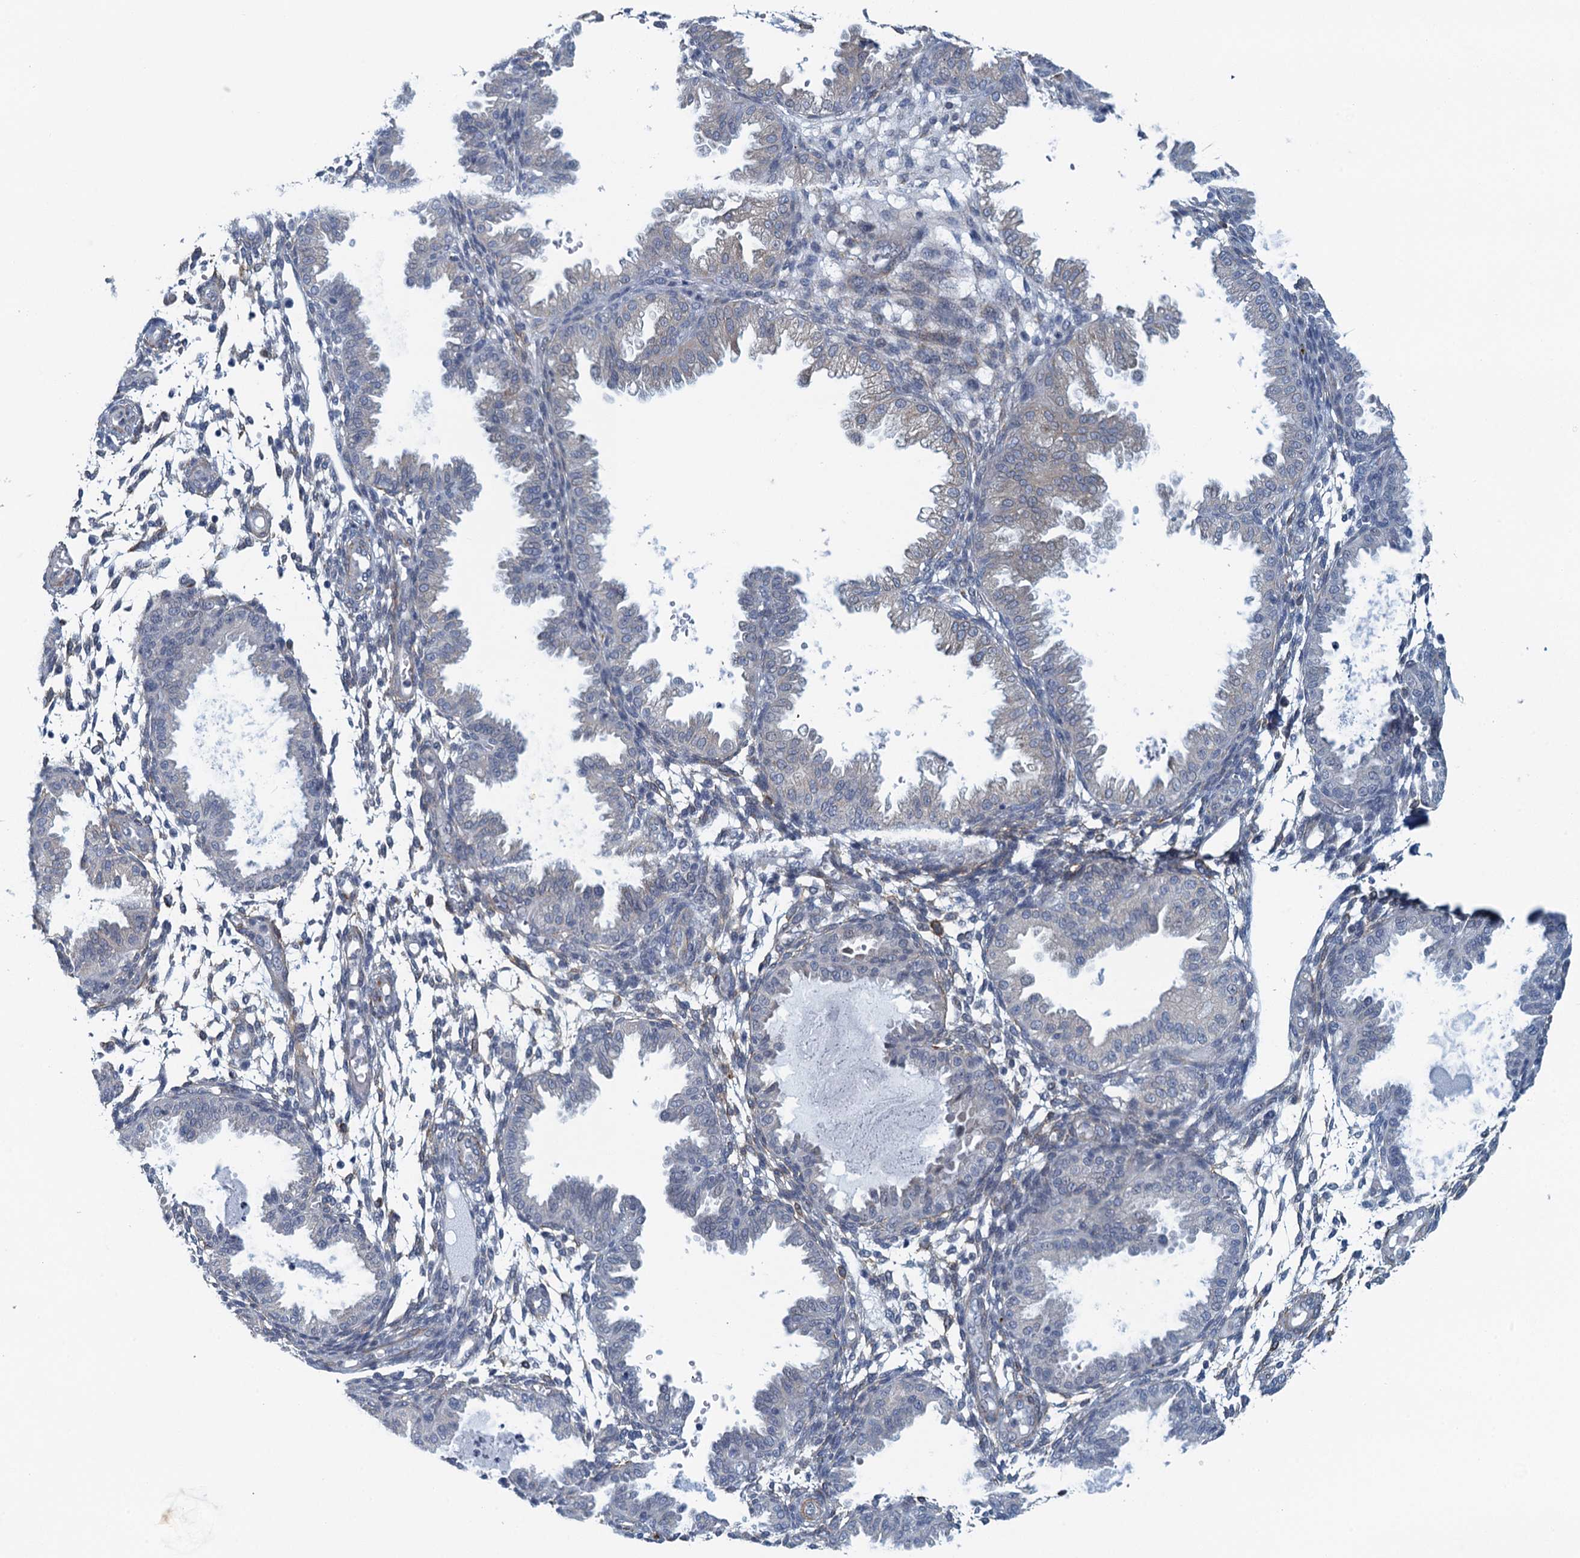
{"staining": {"intensity": "negative", "quantity": "none", "location": "none"}, "tissue": "endometrium", "cell_type": "Cells in endometrial stroma", "image_type": "normal", "snomed": [{"axis": "morphology", "description": "Normal tissue, NOS"}, {"axis": "topography", "description": "Endometrium"}], "caption": "A photomicrograph of endometrium stained for a protein exhibits no brown staining in cells in endometrial stroma. The staining is performed using DAB (3,3'-diaminobenzidine) brown chromogen with nuclei counter-stained in using hematoxylin.", "gene": "ALG2", "patient": {"sex": "female", "age": 33}}